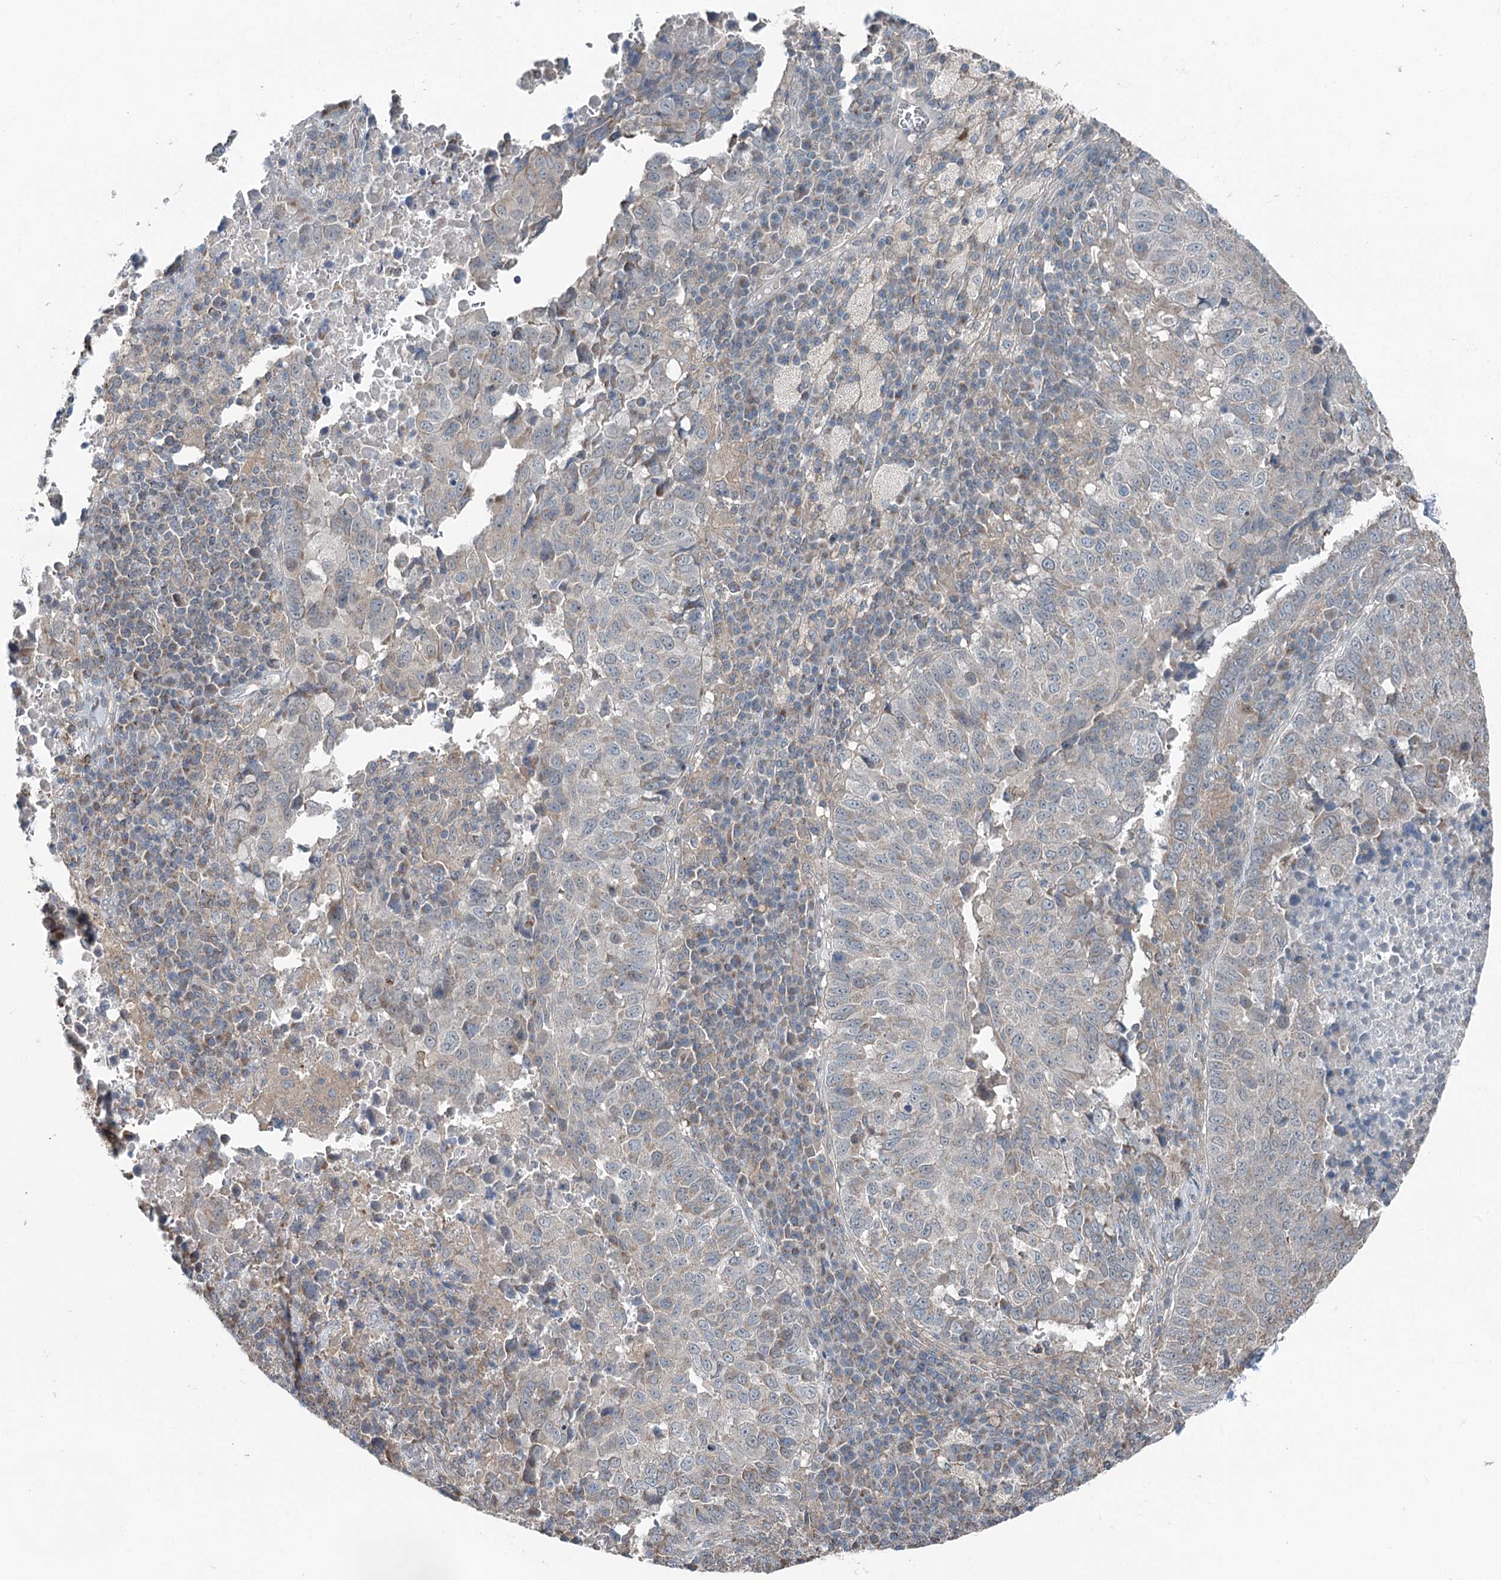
{"staining": {"intensity": "weak", "quantity": "25%-75%", "location": "cytoplasmic/membranous"}, "tissue": "lung cancer", "cell_type": "Tumor cells", "image_type": "cancer", "snomed": [{"axis": "morphology", "description": "Squamous cell carcinoma, NOS"}, {"axis": "topography", "description": "Lung"}], "caption": "Immunohistochemical staining of human lung cancer (squamous cell carcinoma) reveals low levels of weak cytoplasmic/membranous protein expression in approximately 25%-75% of tumor cells.", "gene": "SKIC3", "patient": {"sex": "male", "age": 73}}